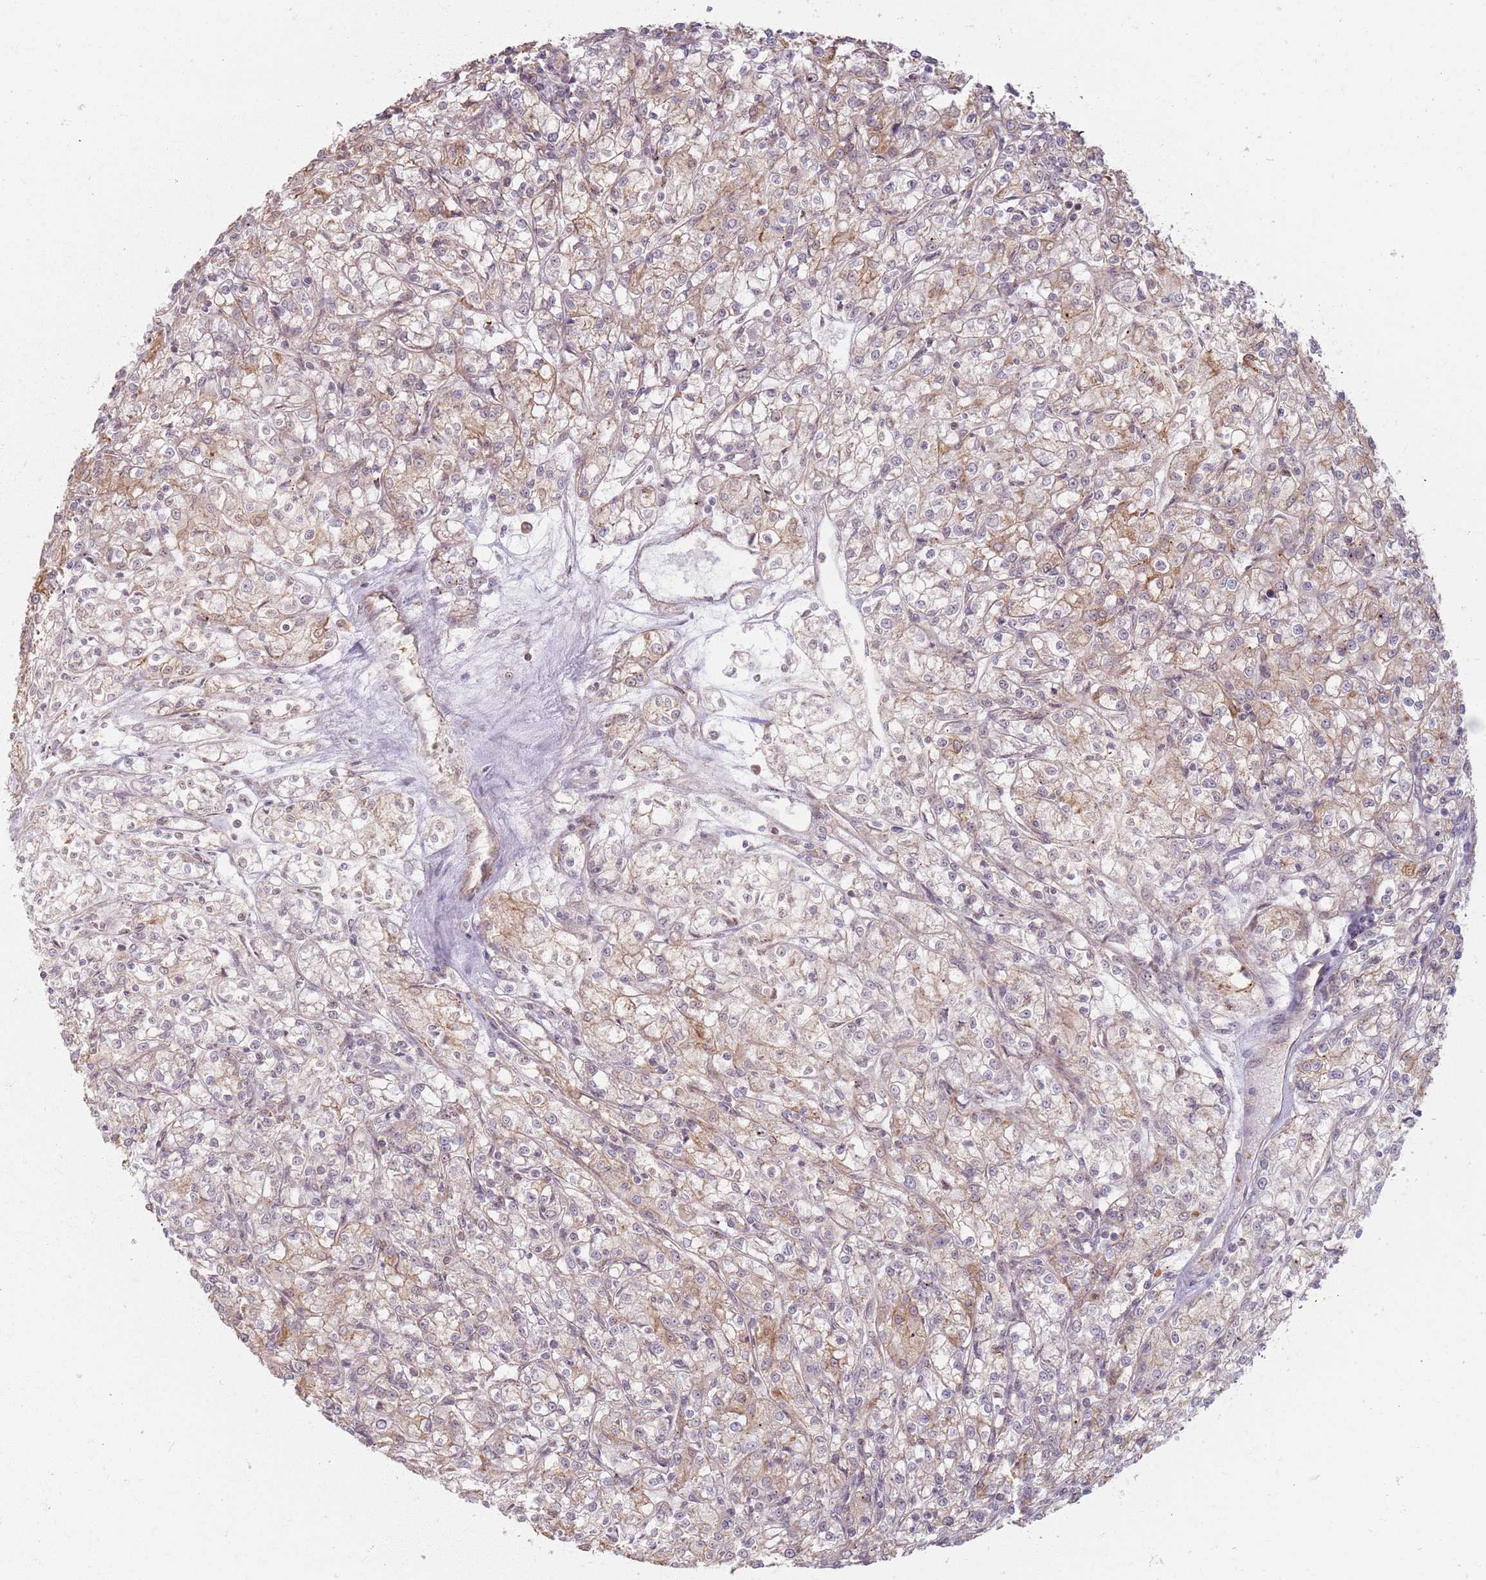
{"staining": {"intensity": "weak", "quantity": ">75%", "location": "cytoplasmic/membranous"}, "tissue": "renal cancer", "cell_type": "Tumor cells", "image_type": "cancer", "snomed": [{"axis": "morphology", "description": "Adenocarcinoma, NOS"}, {"axis": "topography", "description": "Kidney"}], "caption": "Renal adenocarcinoma tissue displays weak cytoplasmic/membranous staining in about >75% of tumor cells, visualized by immunohistochemistry. The staining was performed using DAB (3,3'-diaminobenzidine) to visualize the protein expression in brown, while the nuclei were stained in blue with hematoxylin (Magnification: 20x).", "gene": "KCNA5", "patient": {"sex": "female", "age": 59}}